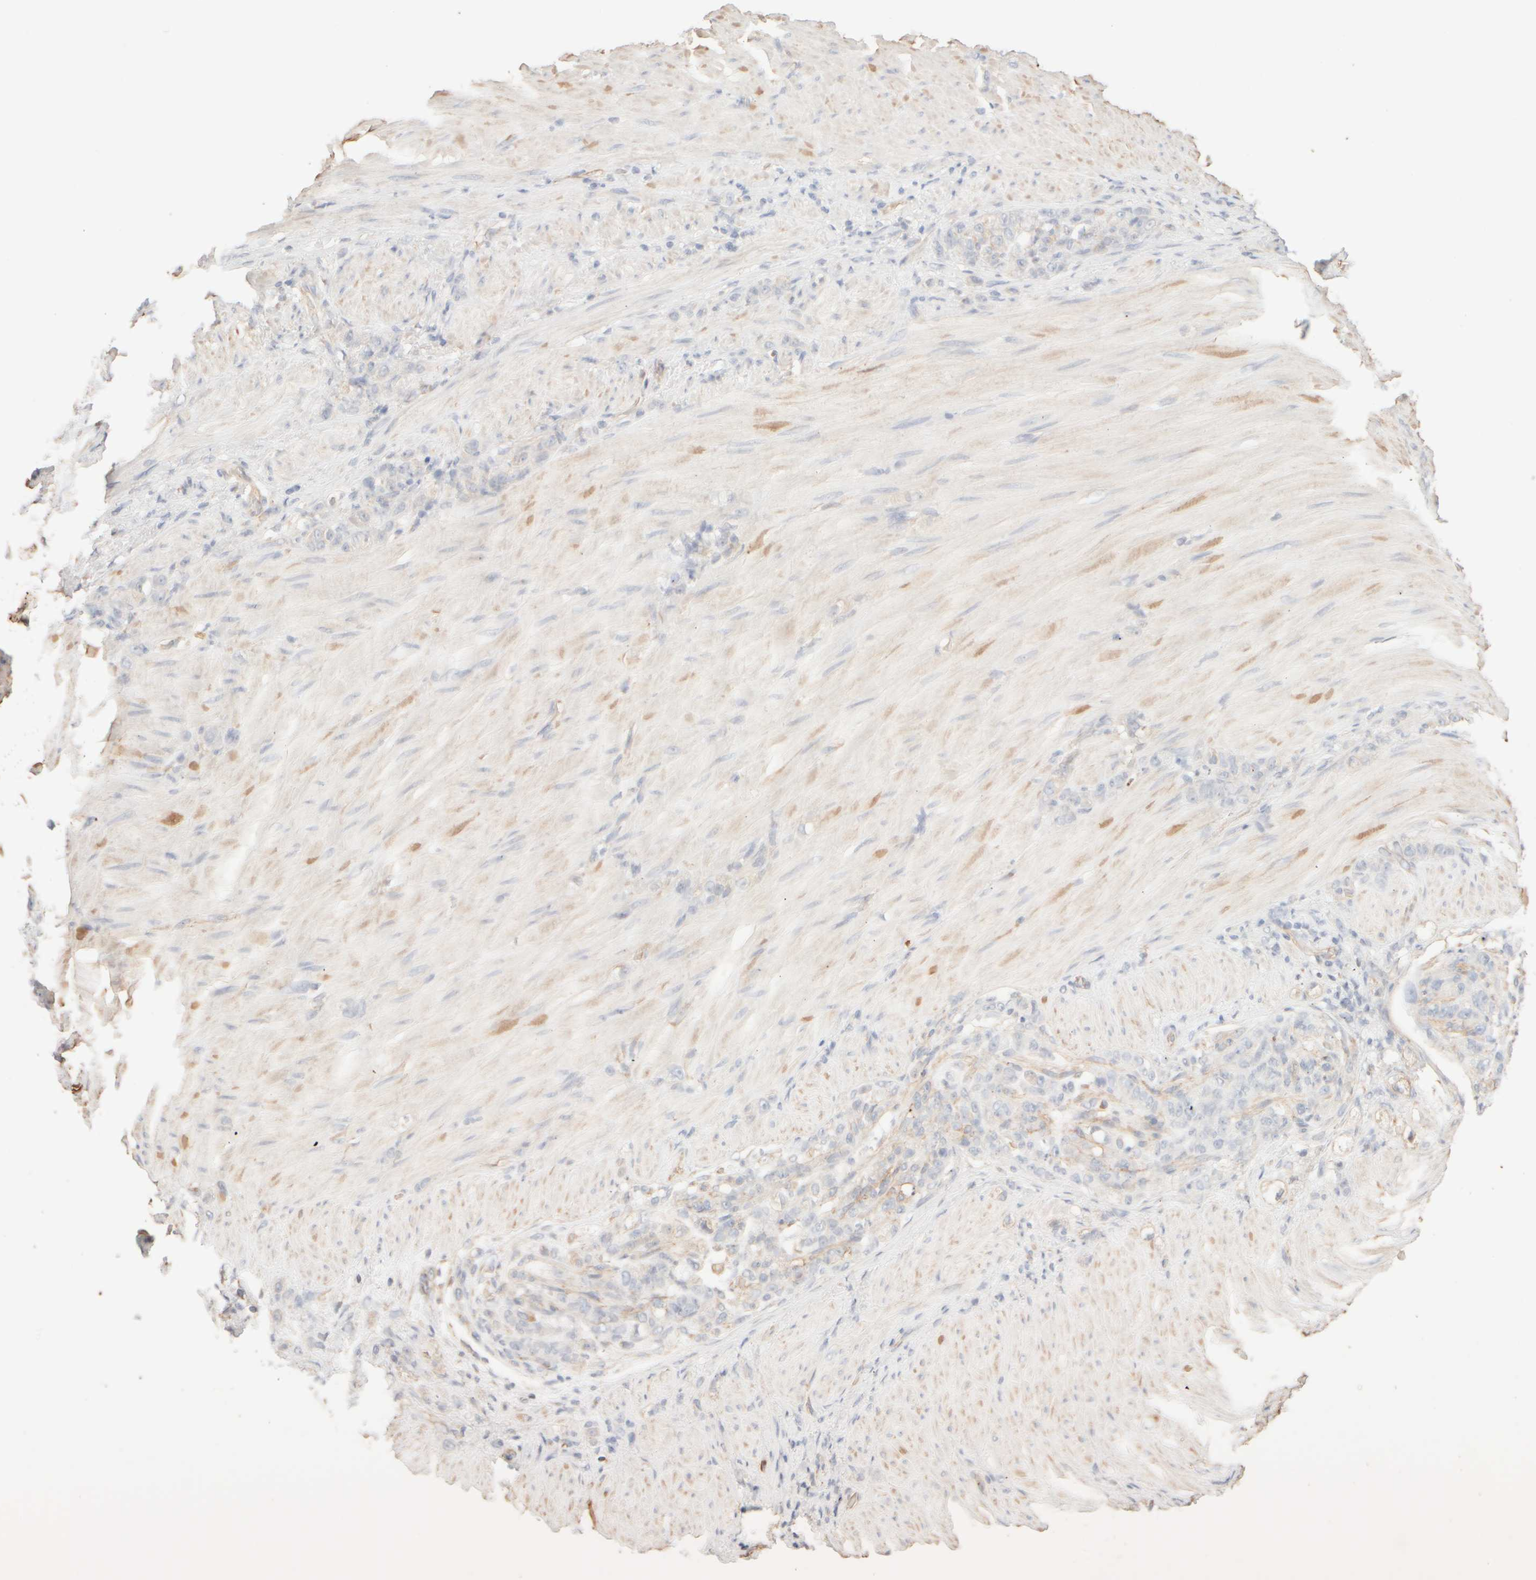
{"staining": {"intensity": "negative", "quantity": "none", "location": "none"}, "tissue": "stomach cancer", "cell_type": "Tumor cells", "image_type": "cancer", "snomed": [{"axis": "morphology", "description": "Normal tissue, NOS"}, {"axis": "morphology", "description": "Adenocarcinoma, NOS"}, {"axis": "topography", "description": "Stomach"}], "caption": "IHC image of human stomach adenocarcinoma stained for a protein (brown), which exhibits no expression in tumor cells.", "gene": "KRT15", "patient": {"sex": "male", "age": 82}}